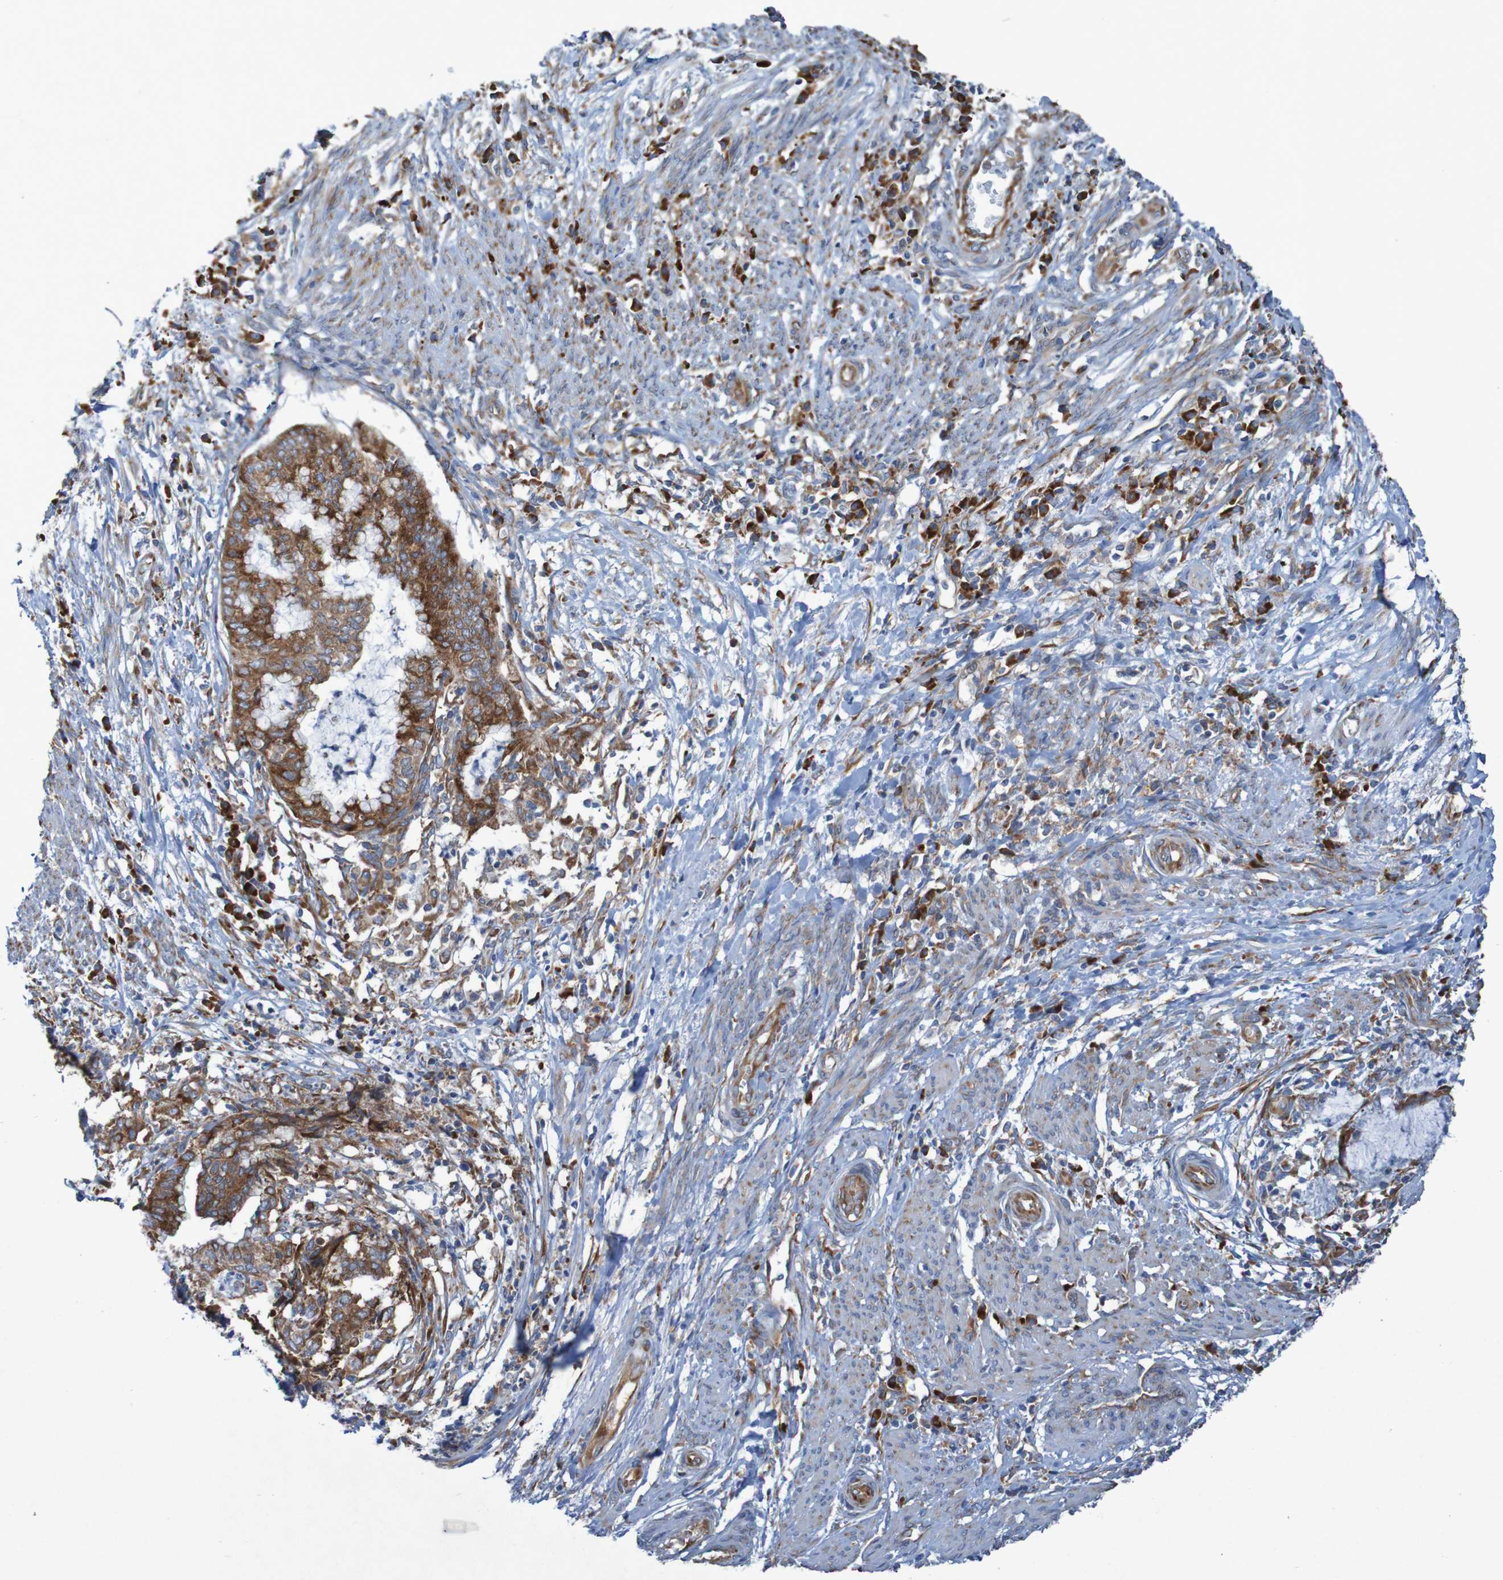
{"staining": {"intensity": "moderate", "quantity": ">75%", "location": "cytoplasmic/membranous"}, "tissue": "endometrial cancer", "cell_type": "Tumor cells", "image_type": "cancer", "snomed": [{"axis": "morphology", "description": "Necrosis, NOS"}, {"axis": "morphology", "description": "Adenocarcinoma, NOS"}, {"axis": "topography", "description": "Endometrium"}], "caption": "Immunohistochemical staining of endometrial adenocarcinoma reveals medium levels of moderate cytoplasmic/membranous staining in about >75% of tumor cells.", "gene": "RPL10", "patient": {"sex": "female", "age": 79}}